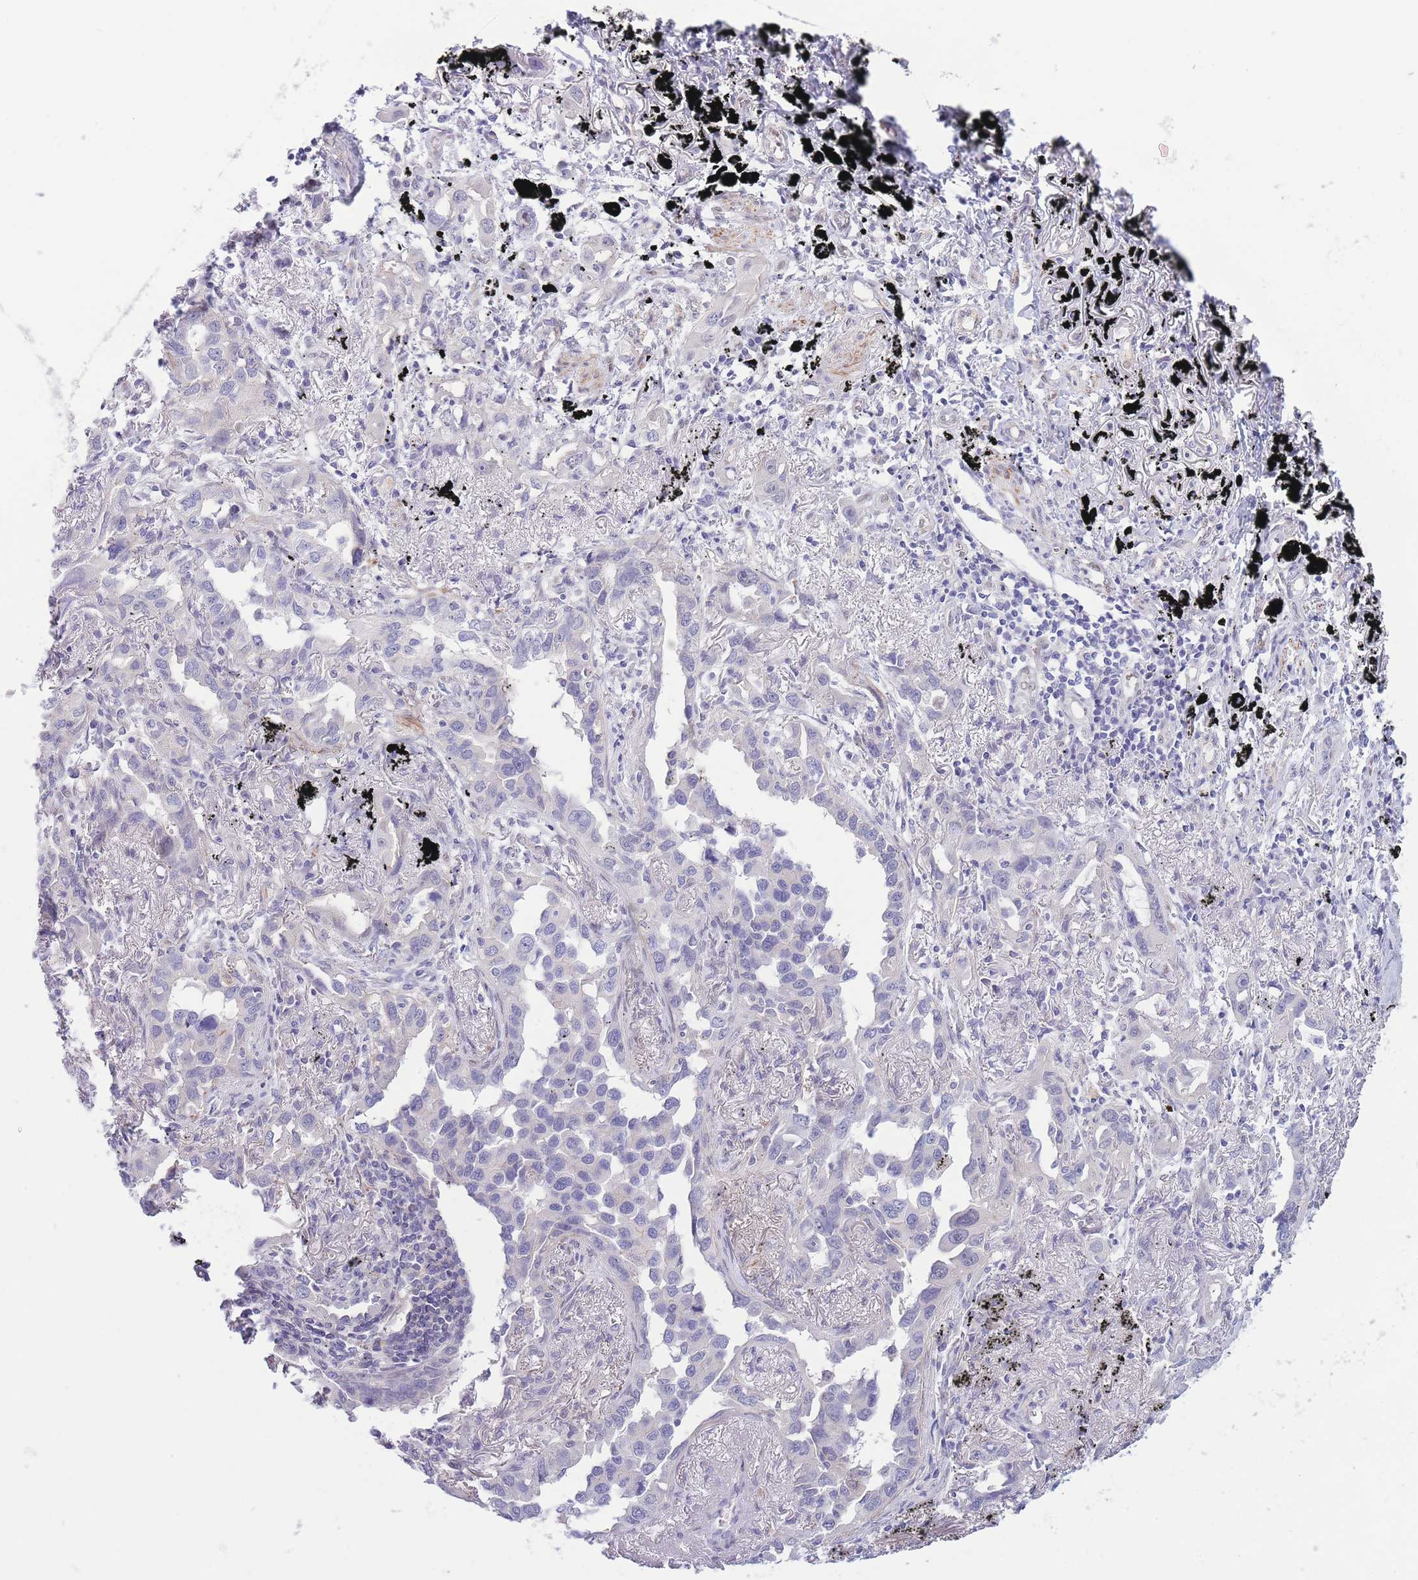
{"staining": {"intensity": "negative", "quantity": "none", "location": "none"}, "tissue": "lung cancer", "cell_type": "Tumor cells", "image_type": "cancer", "snomed": [{"axis": "morphology", "description": "Adenocarcinoma, NOS"}, {"axis": "topography", "description": "Lung"}], "caption": "DAB (3,3'-diaminobenzidine) immunohistochemical staining of lung cancer exhibits no significant staining in tumor cells.", "gene": "C9orf152", "patient": {"sex": "male", "age": 67}}